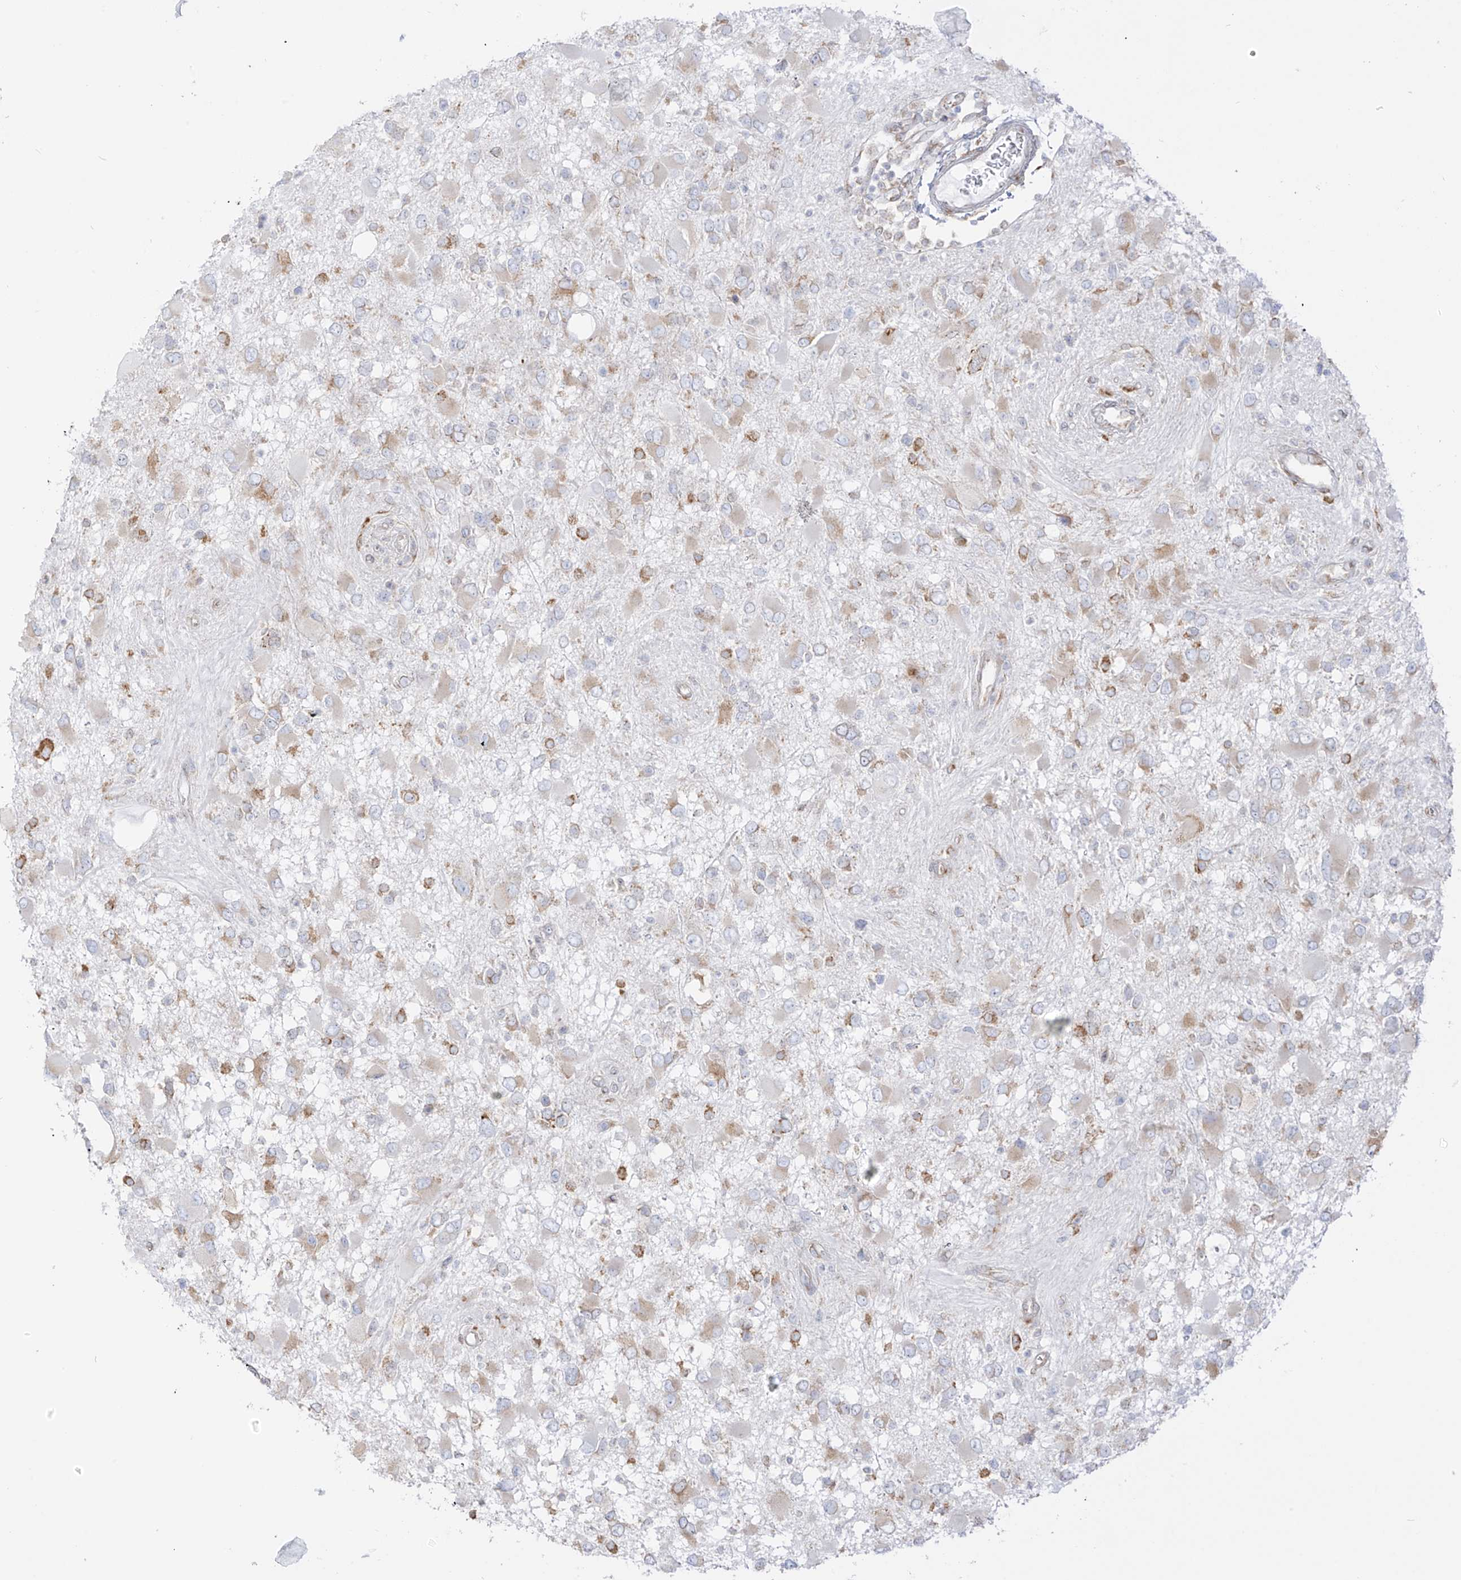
{"staining": {"intensity": "weak", "quantity": "<25%", "location": "cytoplasmic/membranous"}, "tissue": "glioma", "cell_type": "Tumor cells", "image_type": "cancer", "snomed": [{"axis": "morphology", "description": "Glioma, malignant, High grade"}, {"axis": "topography", "description": "Brain"}], "caption": "This micrograph is of high-grade glioma (malignant) stained with IHC to label a protein in brown with the nuclei are counter-stained blue. There is no staining in tumor cells. (DAB immunohistochemistry with hematoxylin counter stain).", "gene": "LRRC59", "patient": {"sex": "male", "age": 53}}